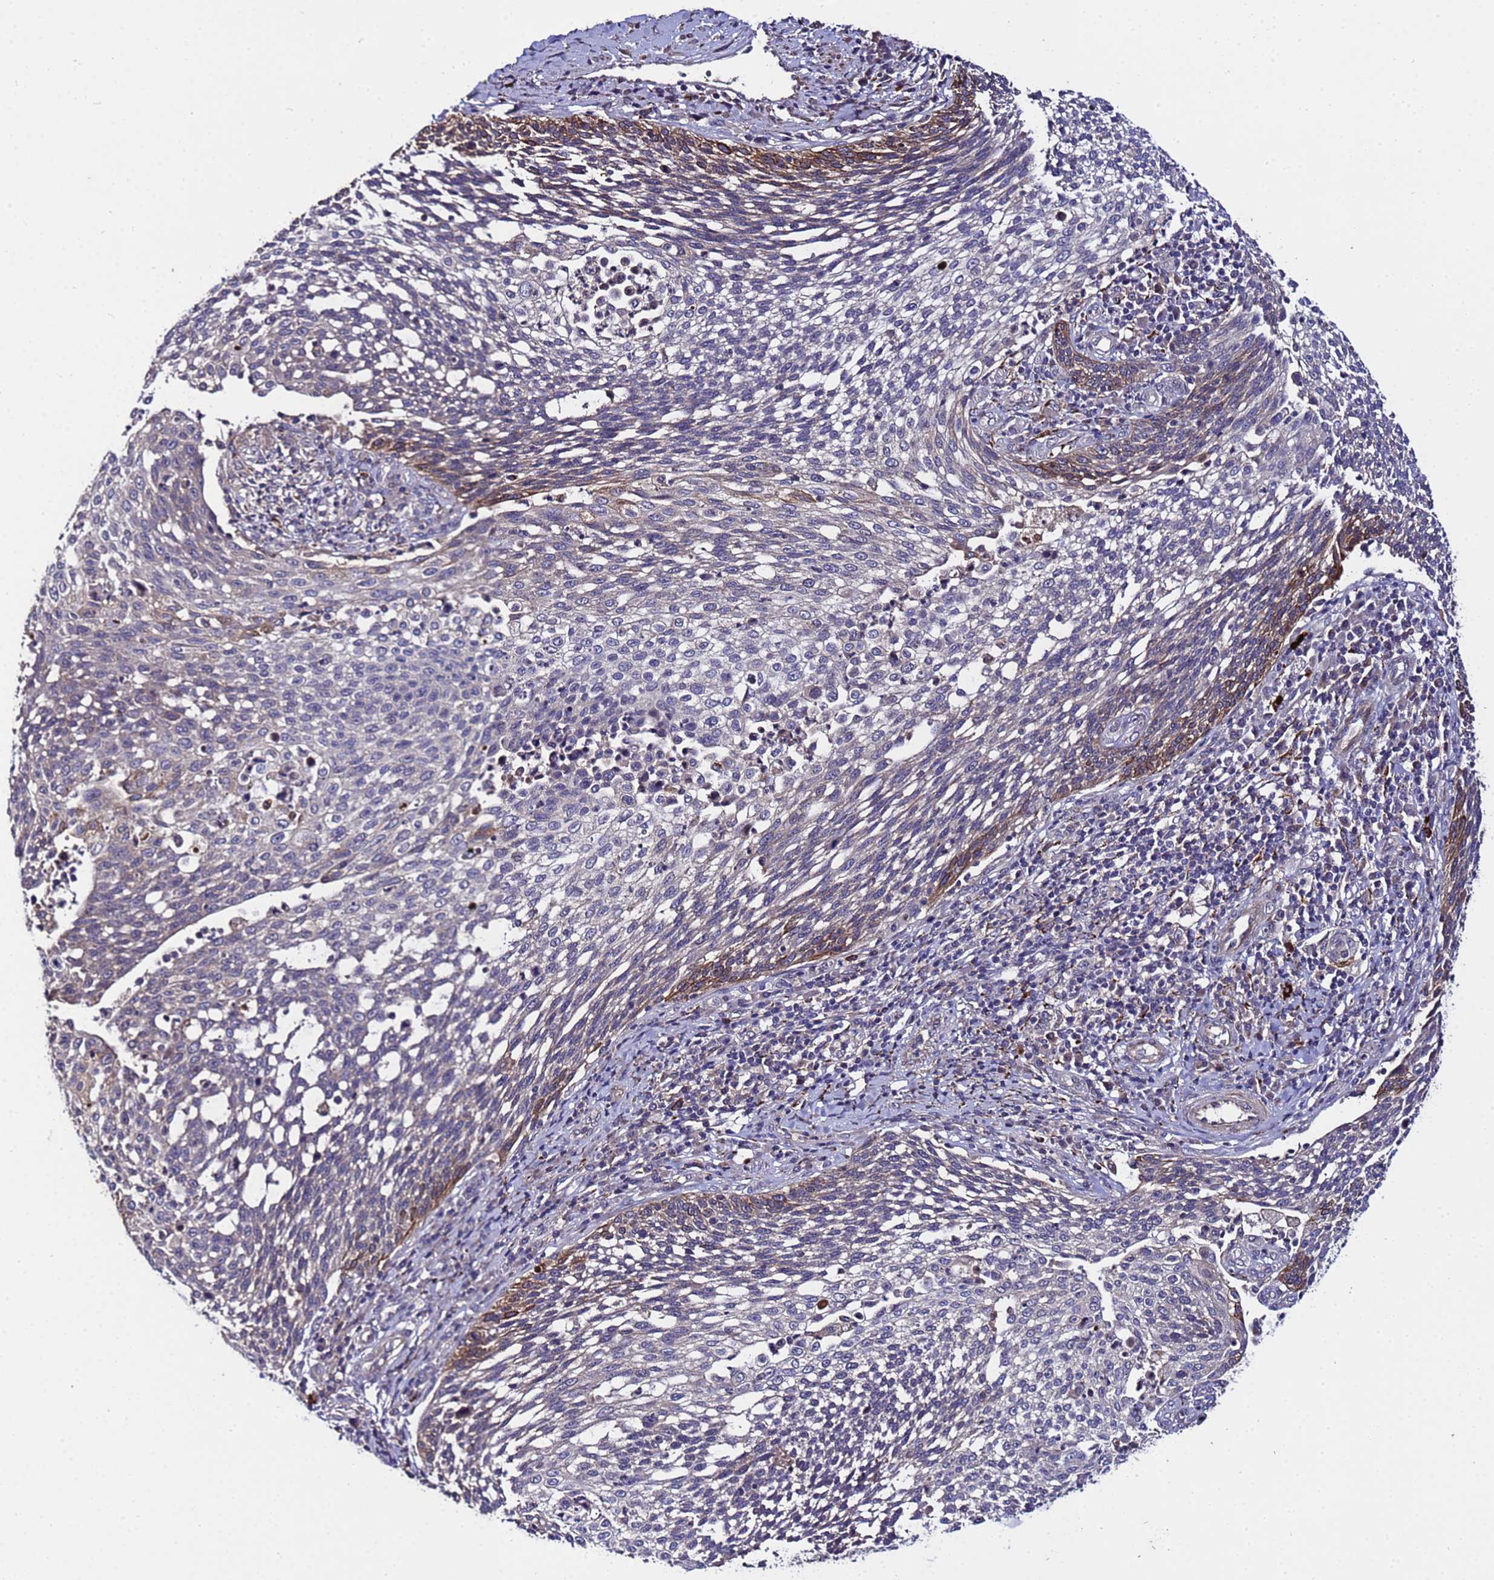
{"staining": {"intensity": "moderate", "quantity": "<25%", "location": "cytoplasmic/membranous"}, "tissue": "cervical cancer", "cell_type": "Tumor cells", "image_type": "cancer", "snomed": [{"axis": "morphology", "description": "Squamous cell carcinoma, NOS"}, {"axis": "topography", "description": "Cervix"}], "caption": "Cervical cancer (squamous cell carcinoma) stained for a protein displays moderate cytoplasmic/membranous positivity in tumor cells. (Stains: DAB (3,3'-diaminobenzidine) in brown, nuclei in blue, Microscopy: brightfield microscopy at high magnification).", "gene": "PLXDC2", "patient": {"sex": "female", "age": 34}}